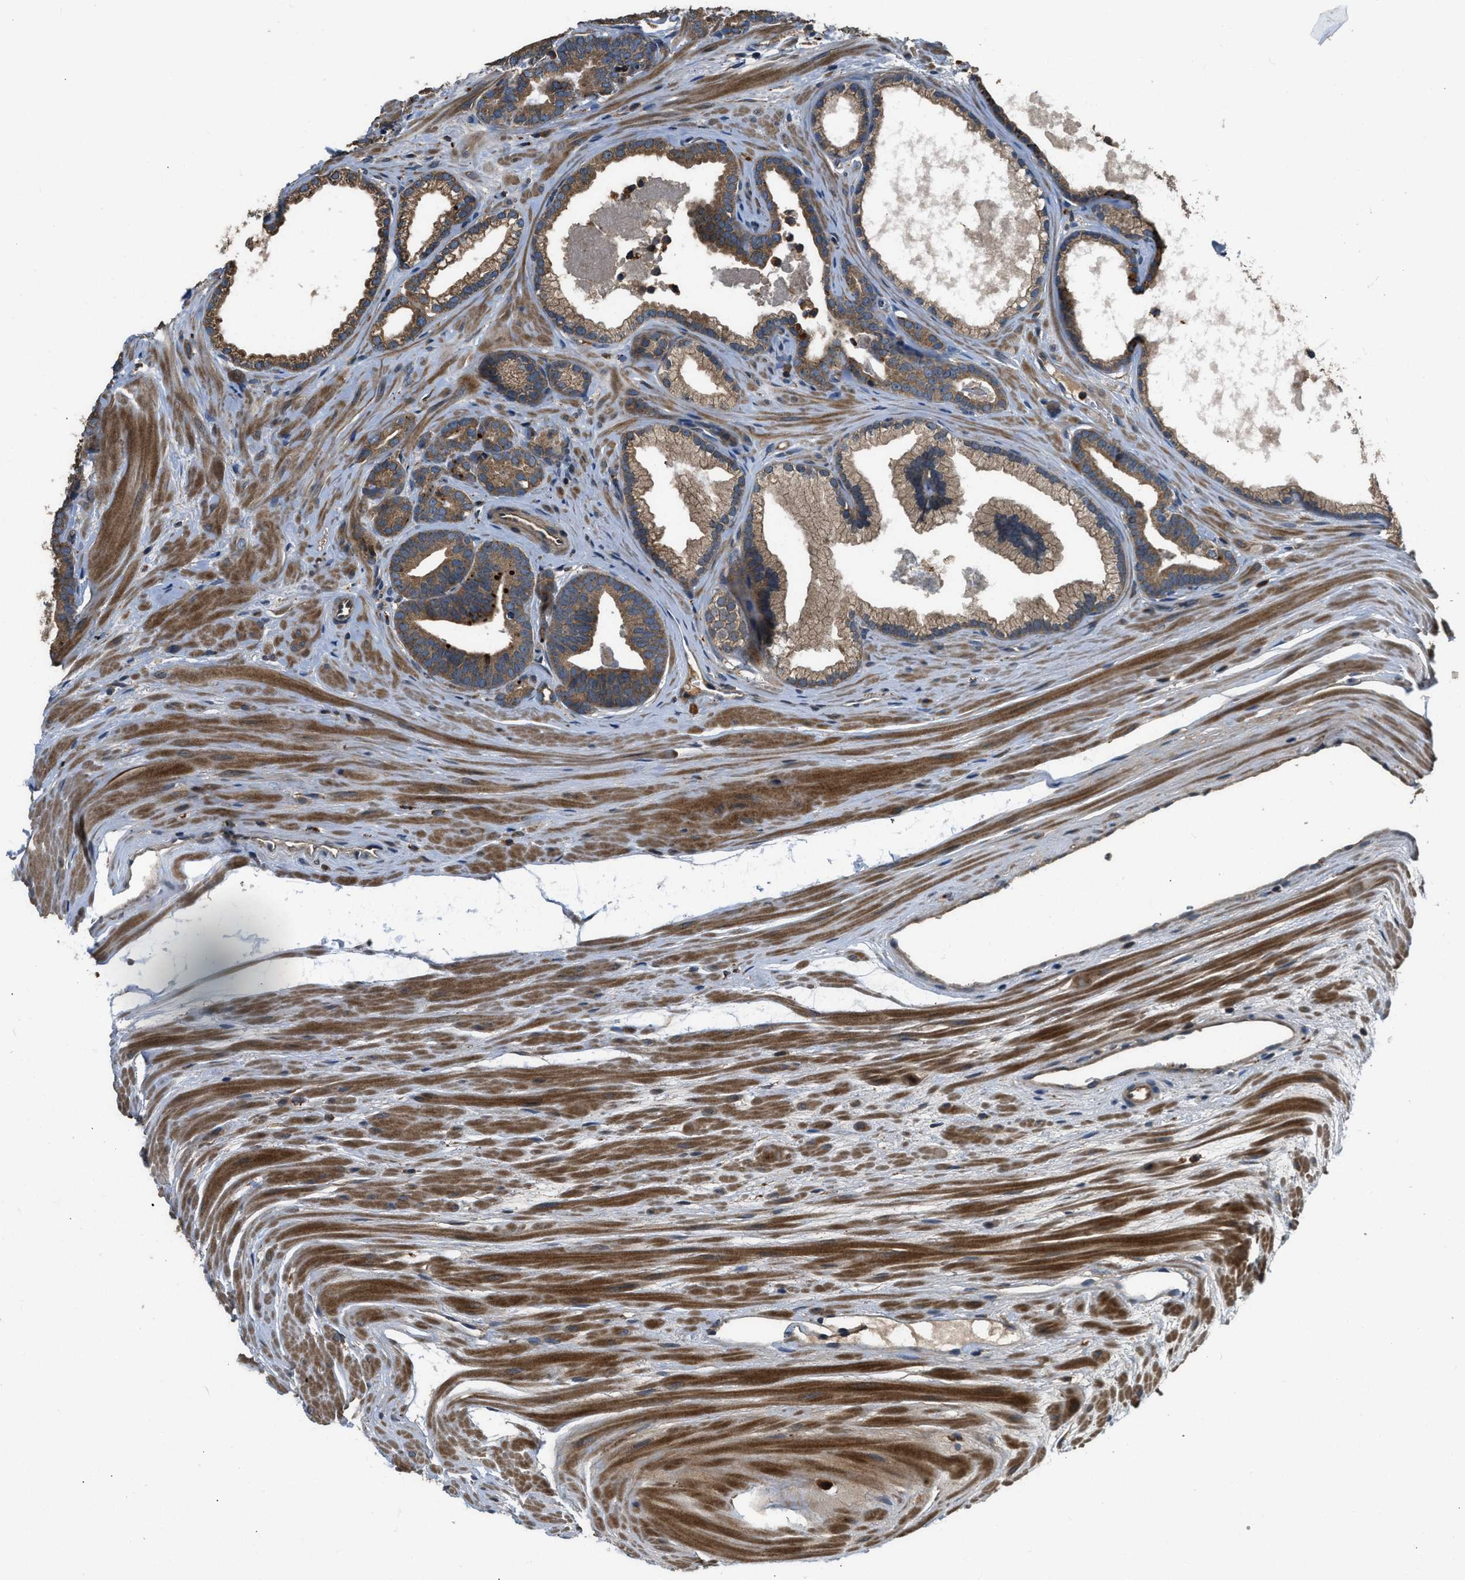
{"staining": {"intensity": "moderate", "quantity": ">75%", "location": "cytoplasmic/membranous"}, "tissue": "prostate cancer", "cell_type": "Tumor cells", "image_type": "cancer", "snomed": [{"axis": "morphology", "description": "Adenocarcinoma, High grade"}, {"axis": "topography", "description": "Prostate"}], "caption": "DAB (3,3'-diaminobenzidine) immunohistochemical staining of adenocarcinoma (high-grade) (prostate) reveals moderate cytoplasmic/membranous protein positivity in about >75% of tumor cells. The protein is shown in brown color, while the nuclei are stained blue.", "gene": "GGH", "patient": {"sex": "male", "age": 60}}